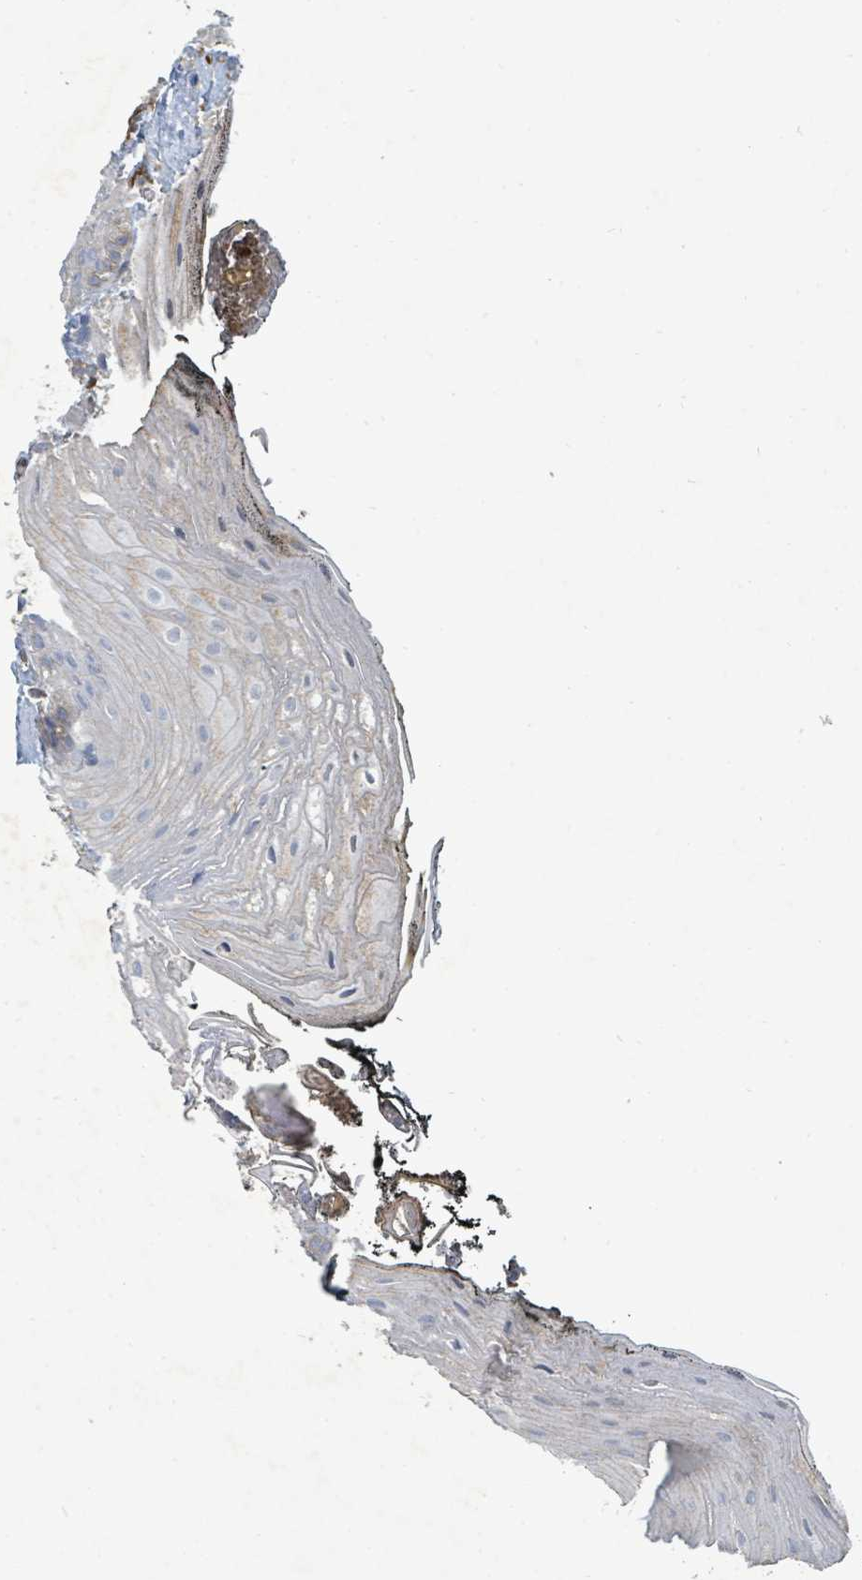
{"staining": {"intensity": "moderate", "quantity": "<25%", "location": "cytoplasmic/membranous"}, "tissue": "oral mucosa", "cell_type": "Squamous epithelial cells", "image_type": "normal", "snomed": [{"axis": "morphology", "description": "Normal tissue, NOS"}, {"axis": "morphology", "description": "Squamous cell carcinoma, NOS"}, {"axis": "topography", "description": "Oral tissue"}, {"axis": "topography", "description": "Head-Neck"}], "caption": "Brown immunohistochemical staining in normal human oral mucosa displays moderate cytoplasmic/membranous positivity in about <25% of squamous epithelial cells. The staining was performed using DAB to visualize the protein expression in brown, while the nuclei were stained in blue with hematoxylin (Magnification: 20x).", "gene": "IFIT1", "patient": {"sex": "female", "age": 81}}